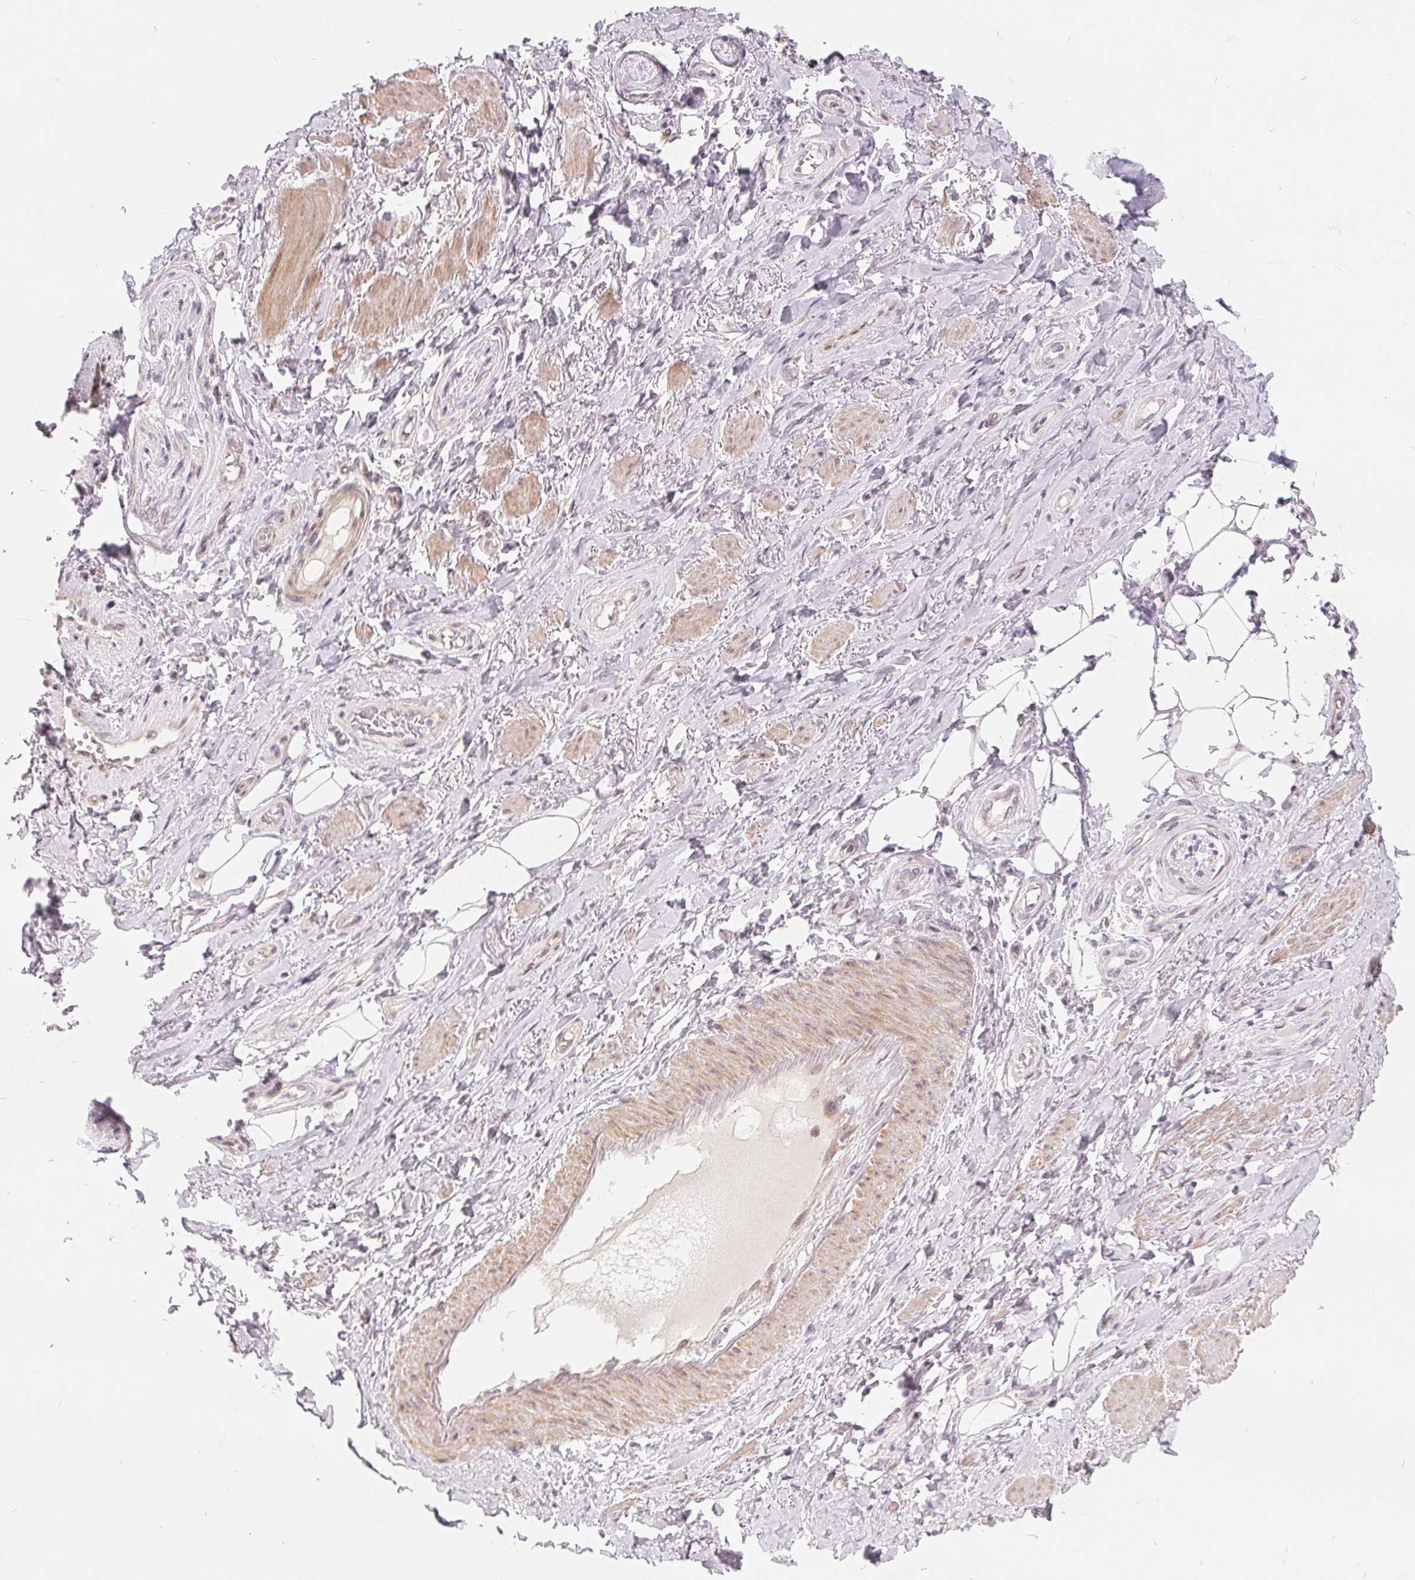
{"staining": {"intensity": "negative", "quantity": "none", "location": "none"}, "tissue": "adipose tissue", "cell_type": "Adipocytes", "image_type": "normal", "snomed": [{"axis": "morphology", "description": "Normal tissue, NOS"}, {"axis": "topography", "description": "Anal"}, {"axis": "topography", "description": "Peripheral nerve tissue"}], "caption": "This histopathology image is of unremarkable adipose tissue stained with immunohistochemistry to label a protein in brown with the nuclei are counter-stained blue. There is no staining in adipocytes.", "gene": "NRG2", "patient": {"sex": "male", "age": 53}}